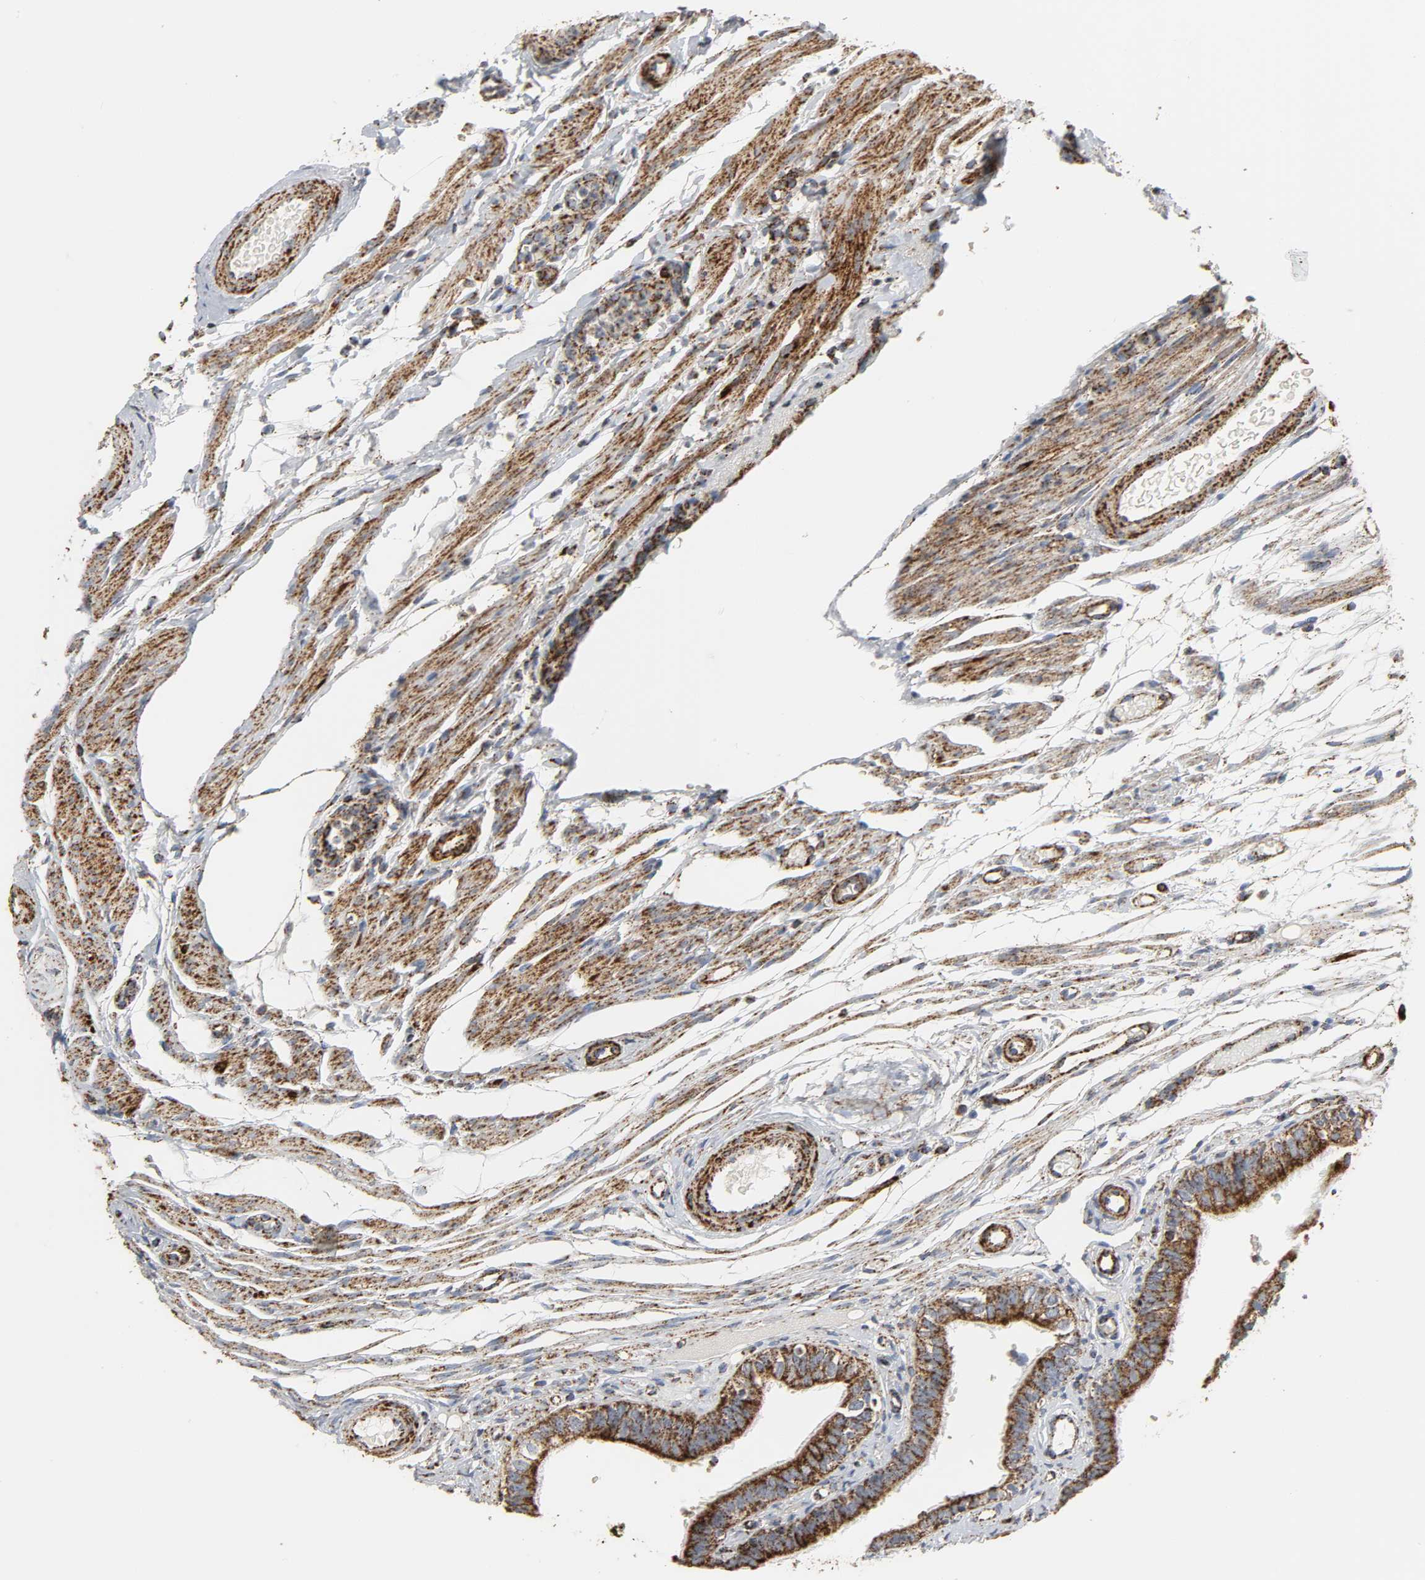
{"staining": {"intensity": "strong", "quantity": ">75%", "location": "cytoplasmic/membranous"}, "tissue": "fallopian tube", "cell_type": "Glandular cells", "image_type": "normal", "snomed": [{"axis": "morphology", "description": "Normal tissue, NOS"}, {"axis": "morphology", "description": "Dermoid, NOS"}, {"axis": "topography", "description": "Fallopian tube"}], "caption": "Immunohistochemical staining of benign fallopian tube displays high levels of strong cytoplasmic/membranous expression in about >75% of glandular cells. (Stains: DAB in brown, nuclei in blue, Microscopy: brightfield microscopy at high magnification).", "gene": "ACAT1", "patient": {"sex": "female", "age": 33}}